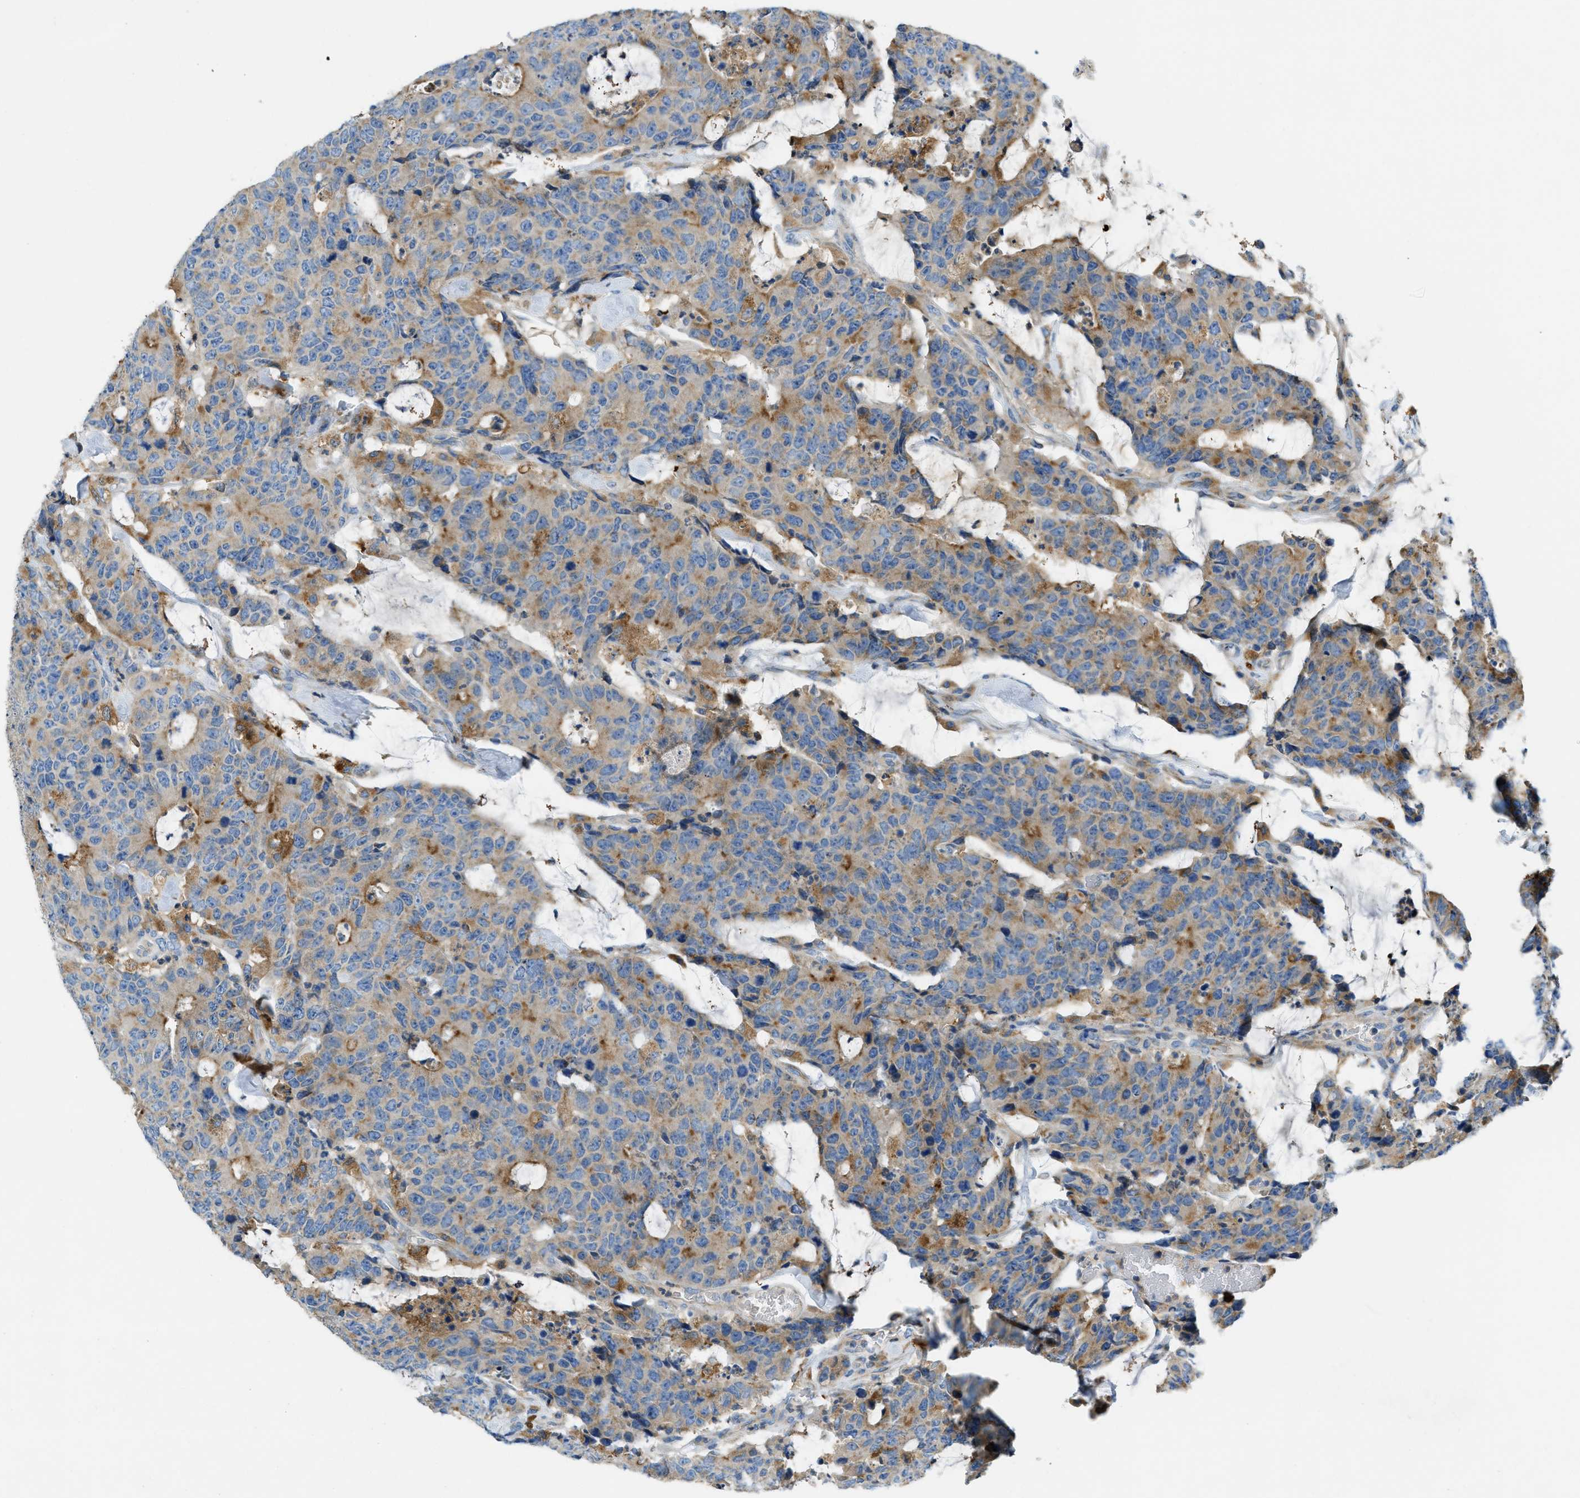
{"staining": {"intensity": "moderate", "quantity": "<25%", "location": "cytoplasmic/membranous"}, "tissue": "colorectal cancer", "cell_type": "Tumor cells", "image_type": "cancer", "snomed": [{"axis": "morphology", "description": "Adenocarcinoma, NOS"}, {"axis": "topography", "description": "Colon"}], "caption": "Immunohistochemistry of human adenocarcinoma (colorectal) exhibits low levels of moderate cytoplasmic/membranous staining in approximately <25% of tumor cells.", "gene": "RFFL", "patient": {"sex": "female", "age": 86}}